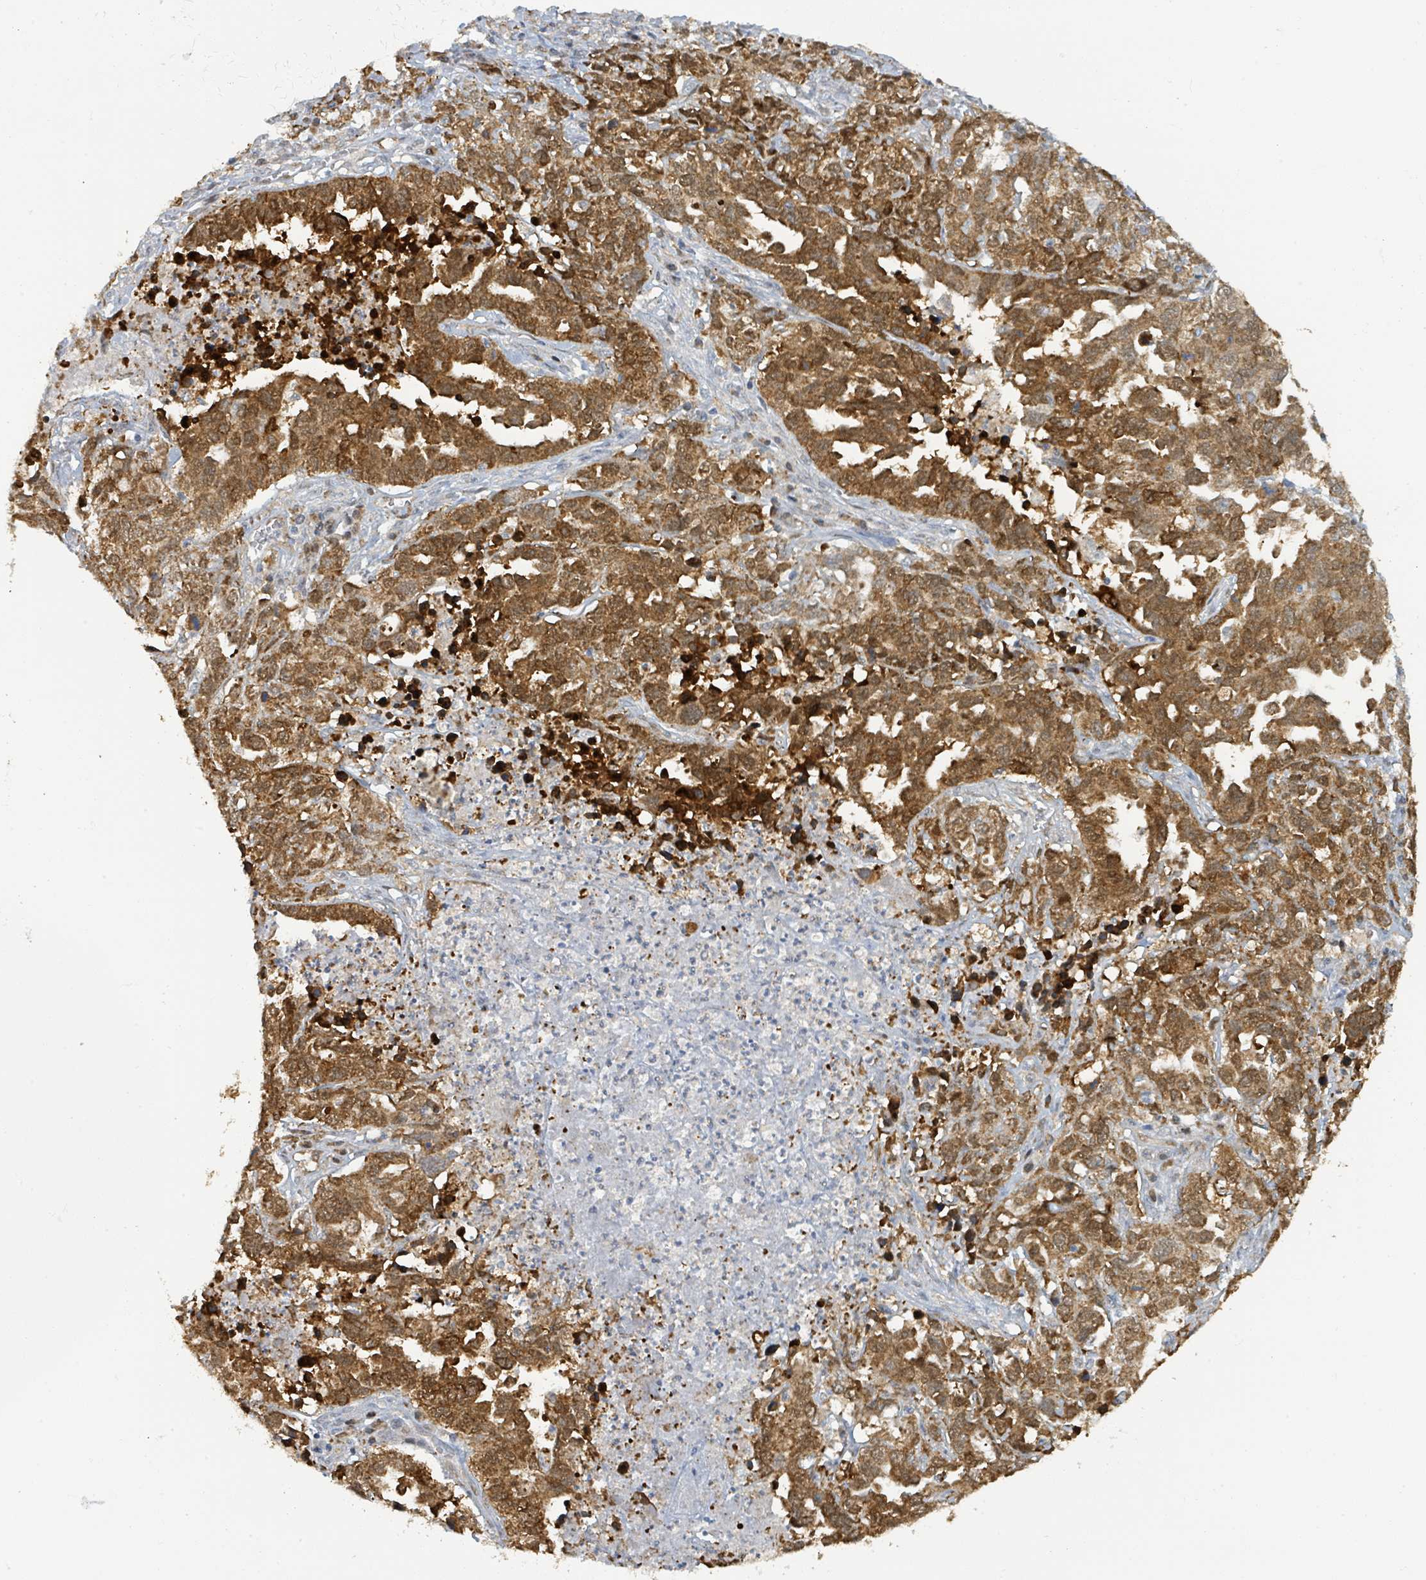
{"staining": {"intensity": "strong", "quantity": ">75%", "location": "cytoplasmic/membranous,nuclear"}, "tissue": "ovarian cancer", "cell_type": "Tumor cells", "image_type": "cancer", "snomed": [{"axis": "morphology", "description": "Carcinoma, endometroid"}, {"axis": "topography", "description": "Ovary"}], "caption": "Ovarian cancer (endometroid carcinoma) was stained to show a protein in brown. There is high levels of strong cytoplasmic/membranous and nuclear staining in about >75% of tumor cells.", "gene": "PSMB7", "patient": {"sex": "female", "age": 62}}